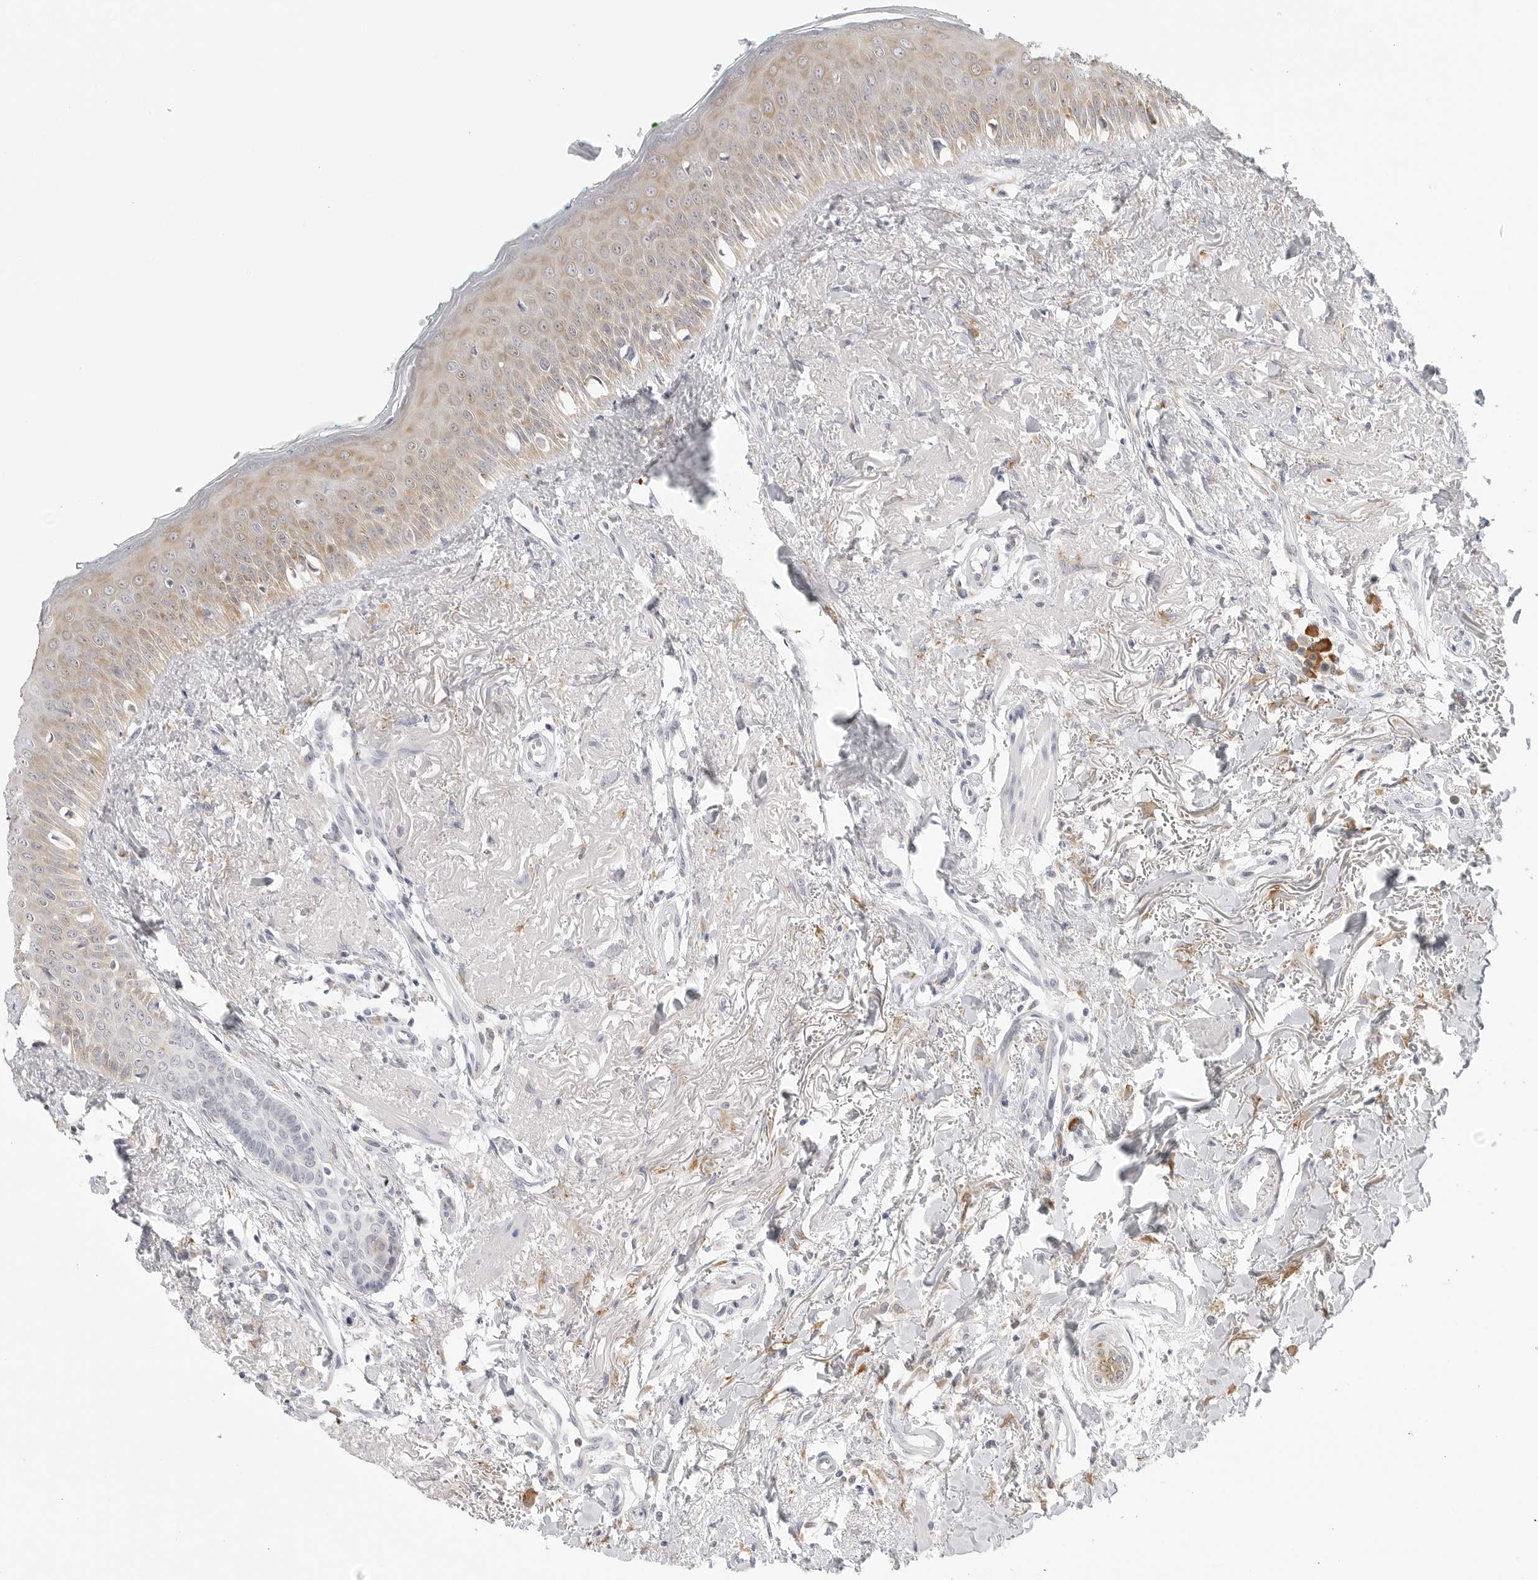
{"staining": {"intensity": "weak", "quantity": "25%-75%", "location": "cytoplasmic/membranous"}, "tissue": "oral mucosa", "cell_type": "Squamous epithelial cells", "image_type": "normal", "snomed": [{"axis": "morphology", "description": "Normal tissue, NOS"}, {"axis": "topography", "description": "Oral tissue"}], "caption": "Brown immunohistochemical staining in normal oral mucosa reveals weak cytoplasmic/membranous positivity in approximately 25%-75% of squamous epithelial cells. (DAB IHC with brightfield microscopy, high magnification).", "gene": "THEM4", "patient": {"sex": "female", "age": 70}}